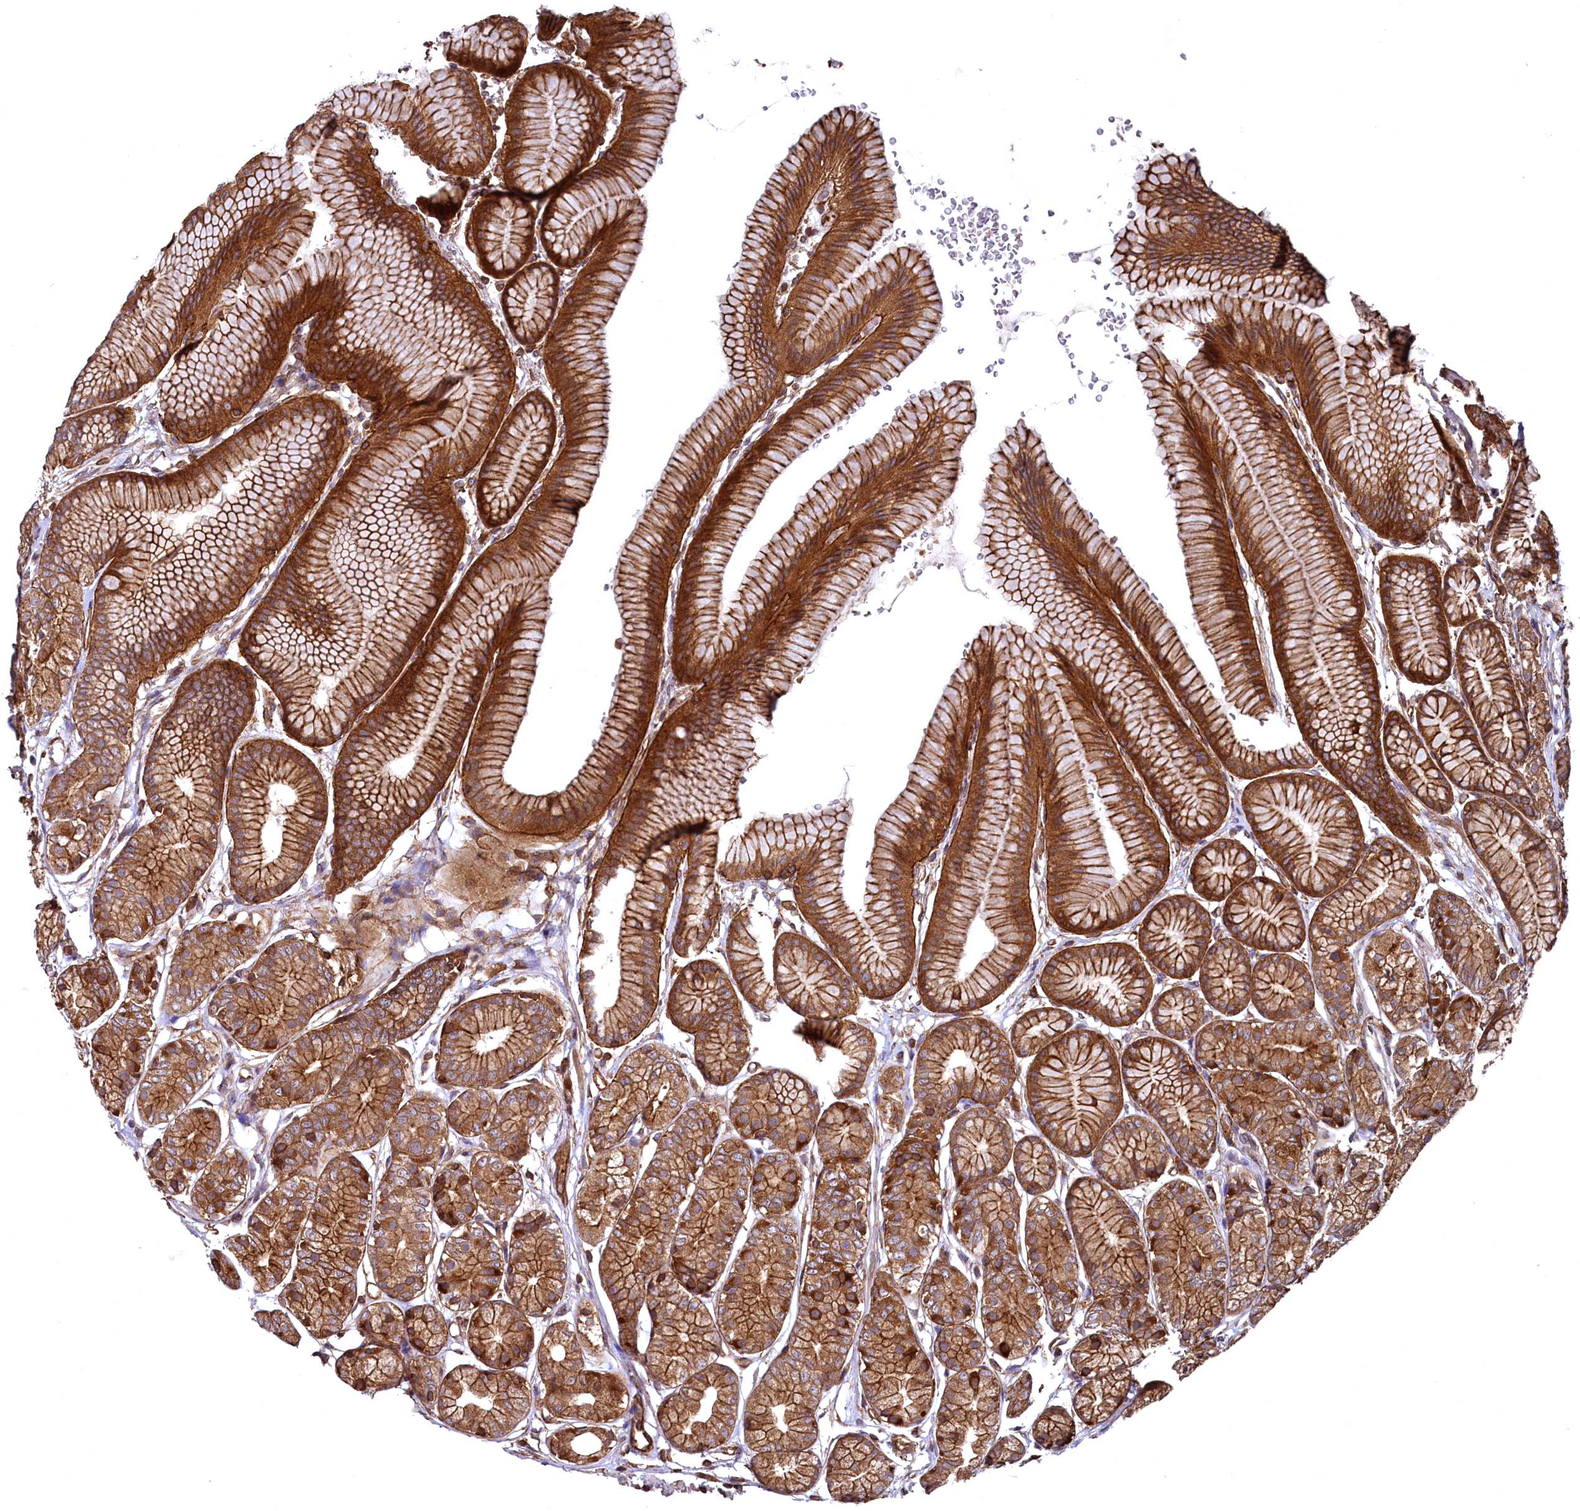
{"staining": {"intensity": "strong", "quantity": ">75%", "location": "cytoplasmic/membranous"}, "tissue": "stomach", "cell_type": "Glandular cells", "image_type": "normal", "snomed": [{"axis": "morphology", "description": "Normal tissue, NOS"}, {"axis": "morphology", "description": "Adenocarcinoma, NOS"}, {"axis": "morphology", "description": "Adenocarcinoma, High grade"}, {"axis": "topography", "description": "Stomach, upper"}, {"axis": "topography", "description": "Stomach"}], "caption": "IHC image of benign human stomach stained for a protein (brown), which demonstrates high levels of strong cytoplasmic/membranous positivity in about >75% of glandular cells.", "gene": "SVIP", "patient": {"sex": "female", "age": 65}}